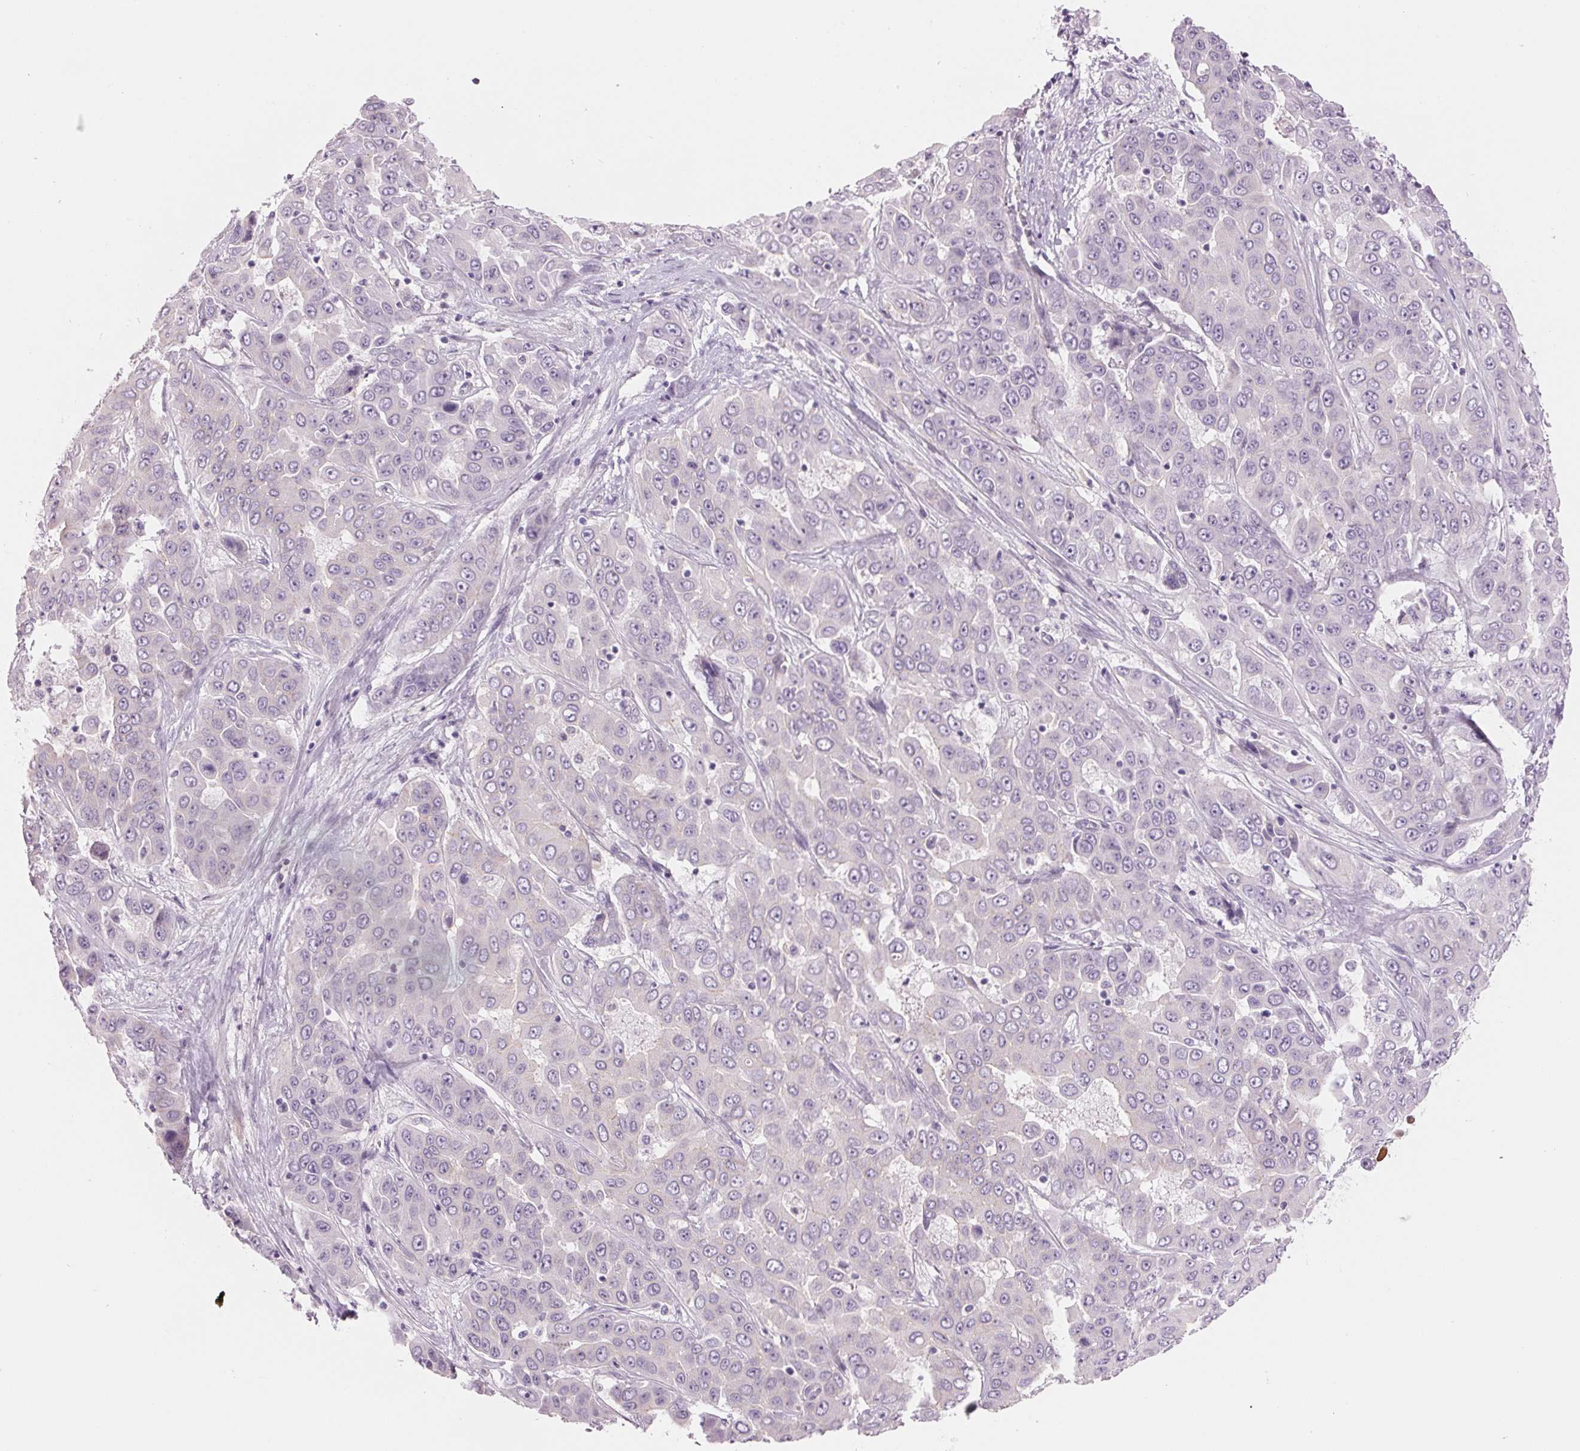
{"staining": {"intensity": "negative", "quantity": "none", "location": "none"}, "tissue": "liver cancer", "cell_type": "Tumor cells", "image_type": "cancer", "snomed": [{"axis": "morphology", "description": "Cholangiocarcinoma"}, {"axis": "topography", "description": "Liver"}], "caption": "Immunohistochemical staining of human liver cholangiocarcinoma exhibits no significant staining in tumor cells.", "gene": "CCDC168", "patient": {"sex": "female", "age": 52}}